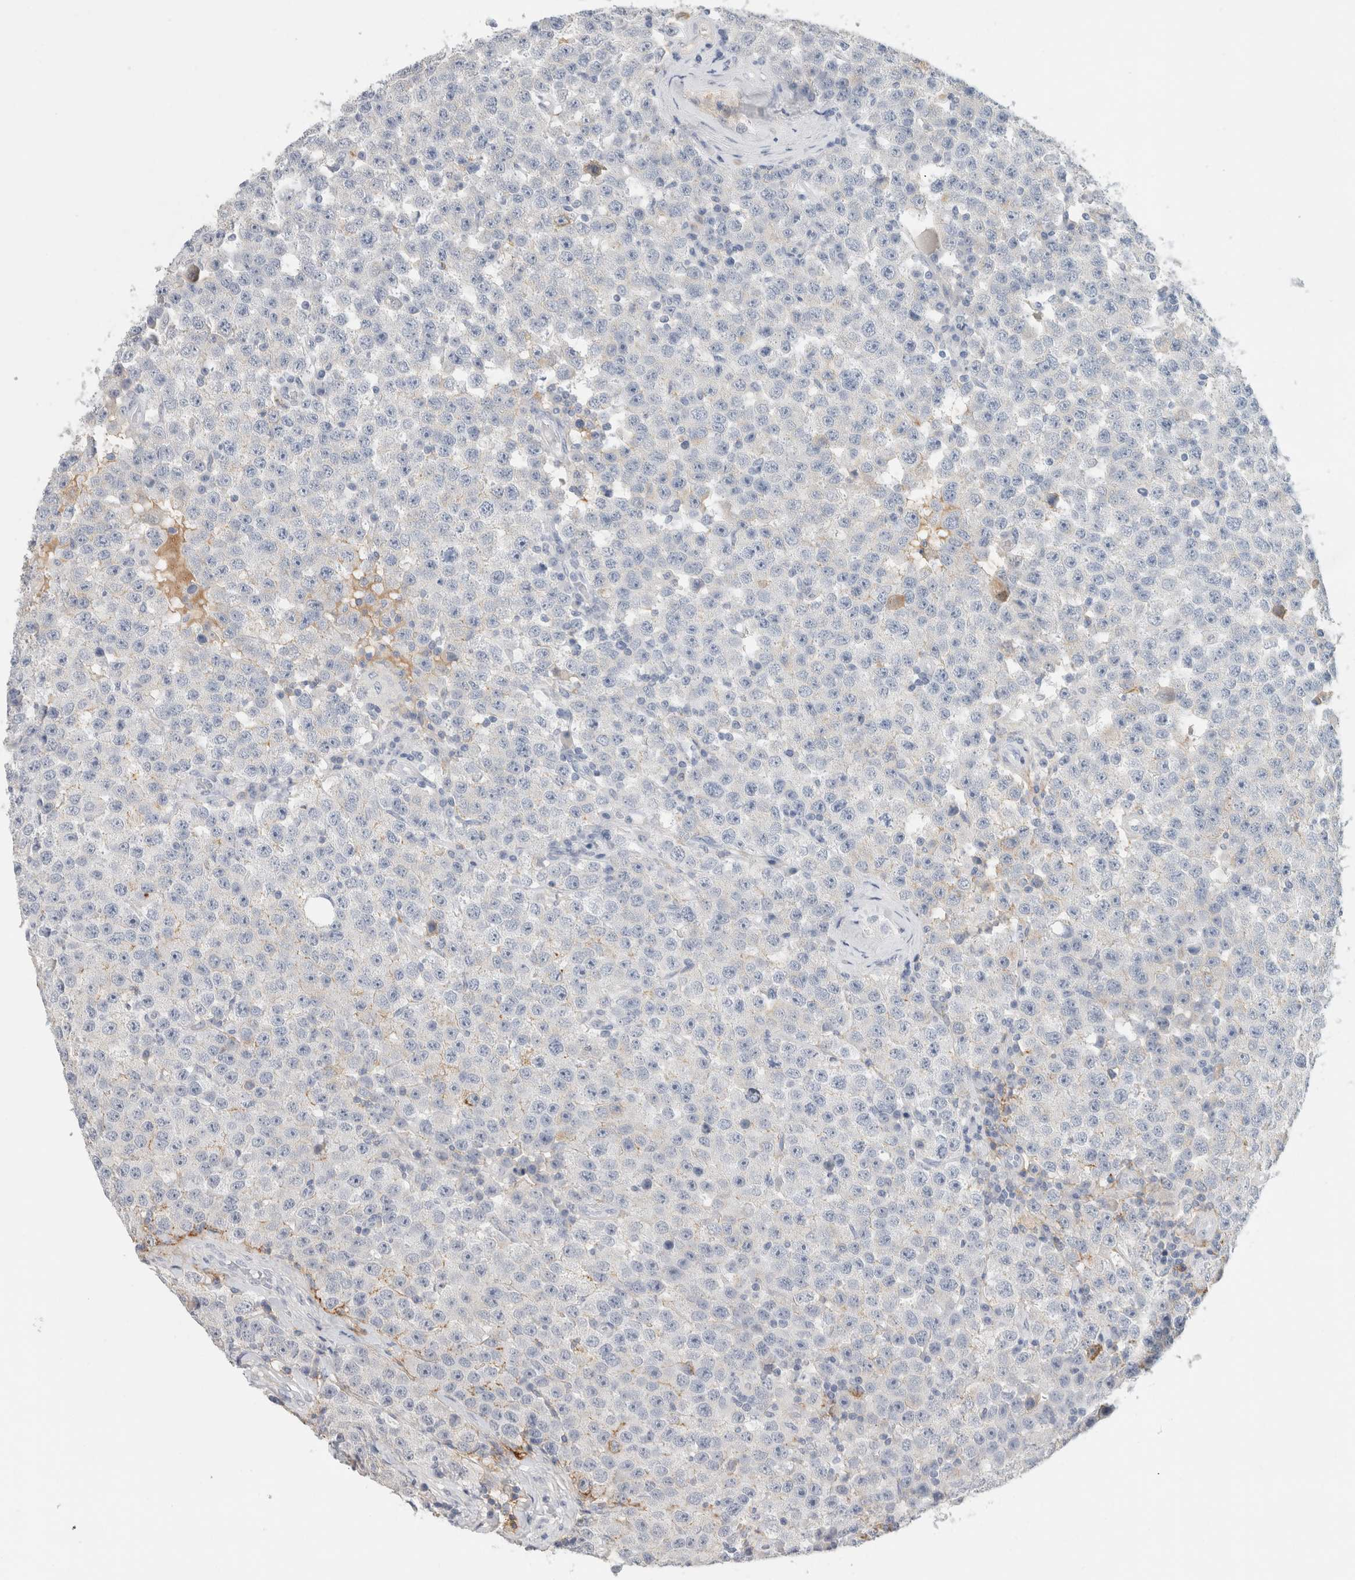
{"staining": {"intensity": "negative", "quantity": "none", "location": "none"}, "tissue": "testis cancer", "cell_type": "Tumor cells", "image_type": "cancer", "snomed": [{"axis": "morphology", "description": "Seminoma, NOS"}, {"axis": "topography", "description": "Testis"}], "caption": "DAB (3,3'-diaminobenzidine) immunohistochemical staining of testis cancer (seminoma) reveals no significant staining in tumor cells. (Immunohistochemistry, brightfield microscopy, high magnification).", "gene": "BCAN", "patient": {"sex": "male", "age": 28}}